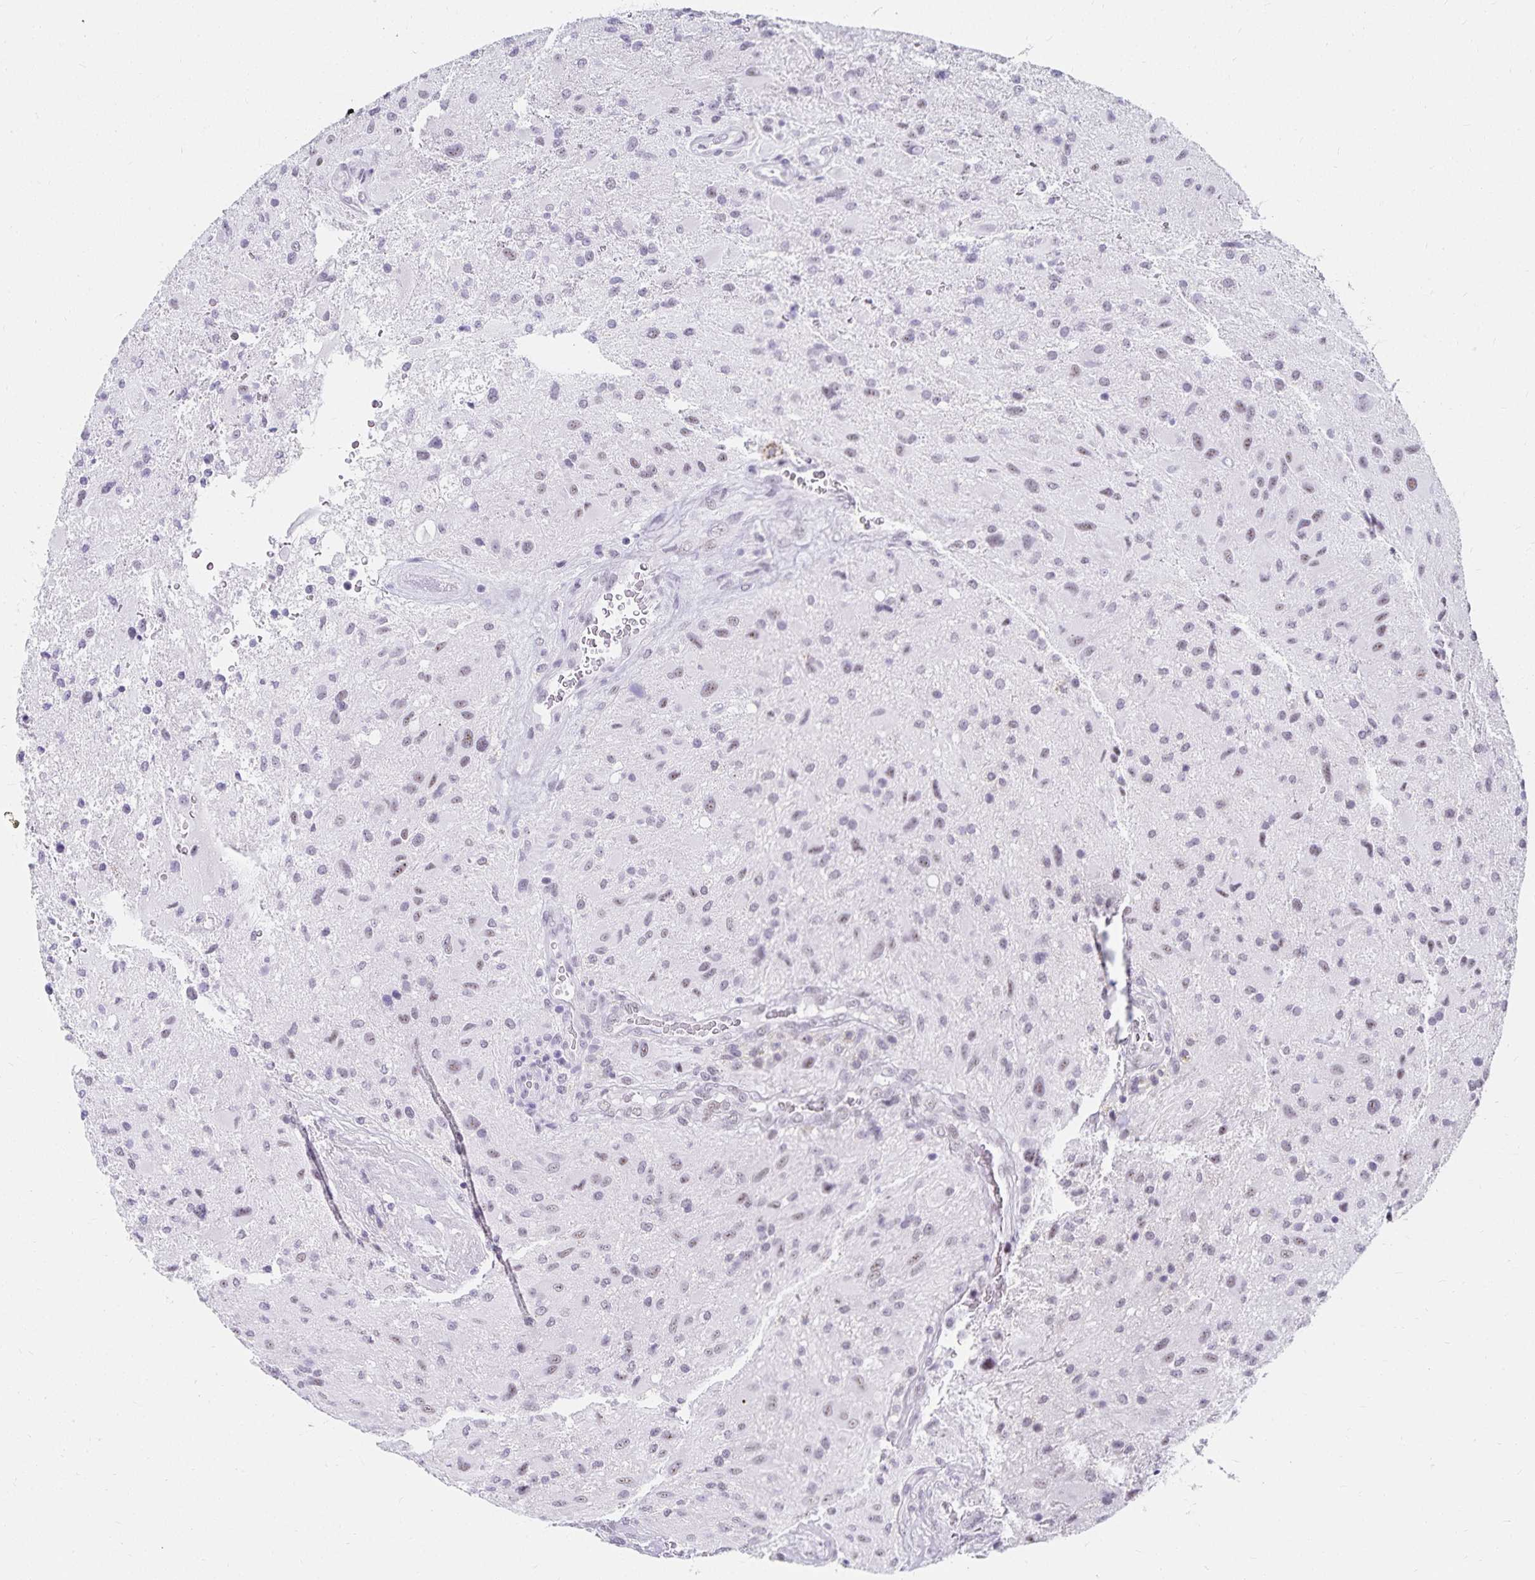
{"staining": {"intensity": "weak", "quantity": "<25%", "location": "nuclear"}, "tissue": "glioma", "cell_type": "Tumor cells", "image_type": "cancer", "snomed": [{"axis": "morphology", "description": "Glioma, malignant, High grade"}, {"axis": "topography", "description": "Brain"}], "caption": "DAB immunohistochemical staining of malignant glioma (high-grade) shows no significant positivity in tumor cells. (Brightfield microscopy of DAB (3,3'-diaminobenzidine) immunohistochemistry at high magnification).", "gene": "C20orf85", "patient": {"sex": "male", "age": 53}}